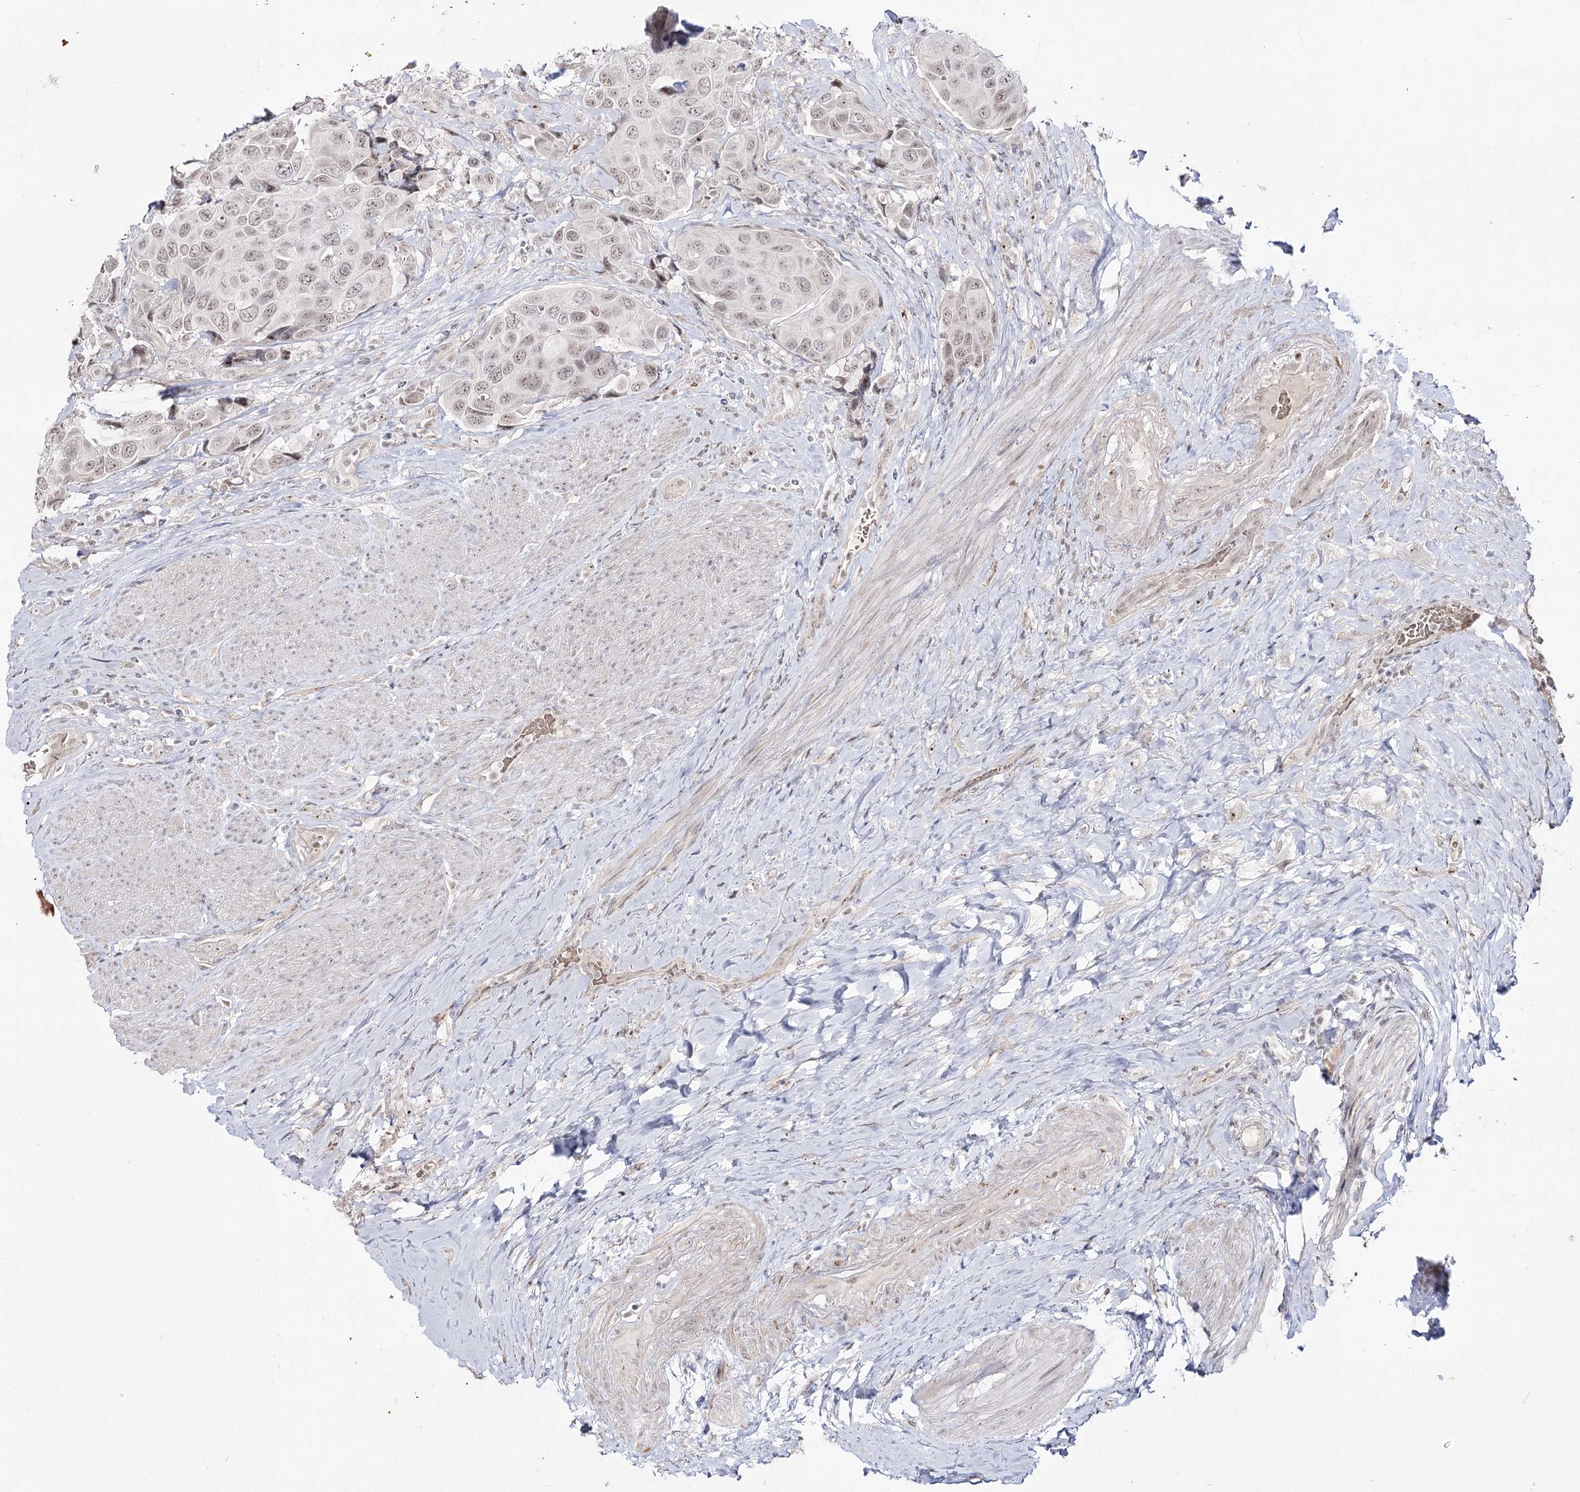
{"staining": {"intensity": "weak", "quantity": "25%-75%", "location": "nuclear"}, "tissue": "urothelial cancer", "cell_type": "Tumor cells", "image_type": "cancer", "snomed": [{"axis": "morphology", "description": "Urothelial carcinoma, High grade"}, {"axis": "topography", "description": "Urinary bladder"}], "caption": "There is low levels of weak nuclear staining in tumor cells of urothelial cancer, as demonstrated by immunohistochemical staining (brown color).", "gene": "RRP9", "patient": {"sex": "male", "age": 74}}